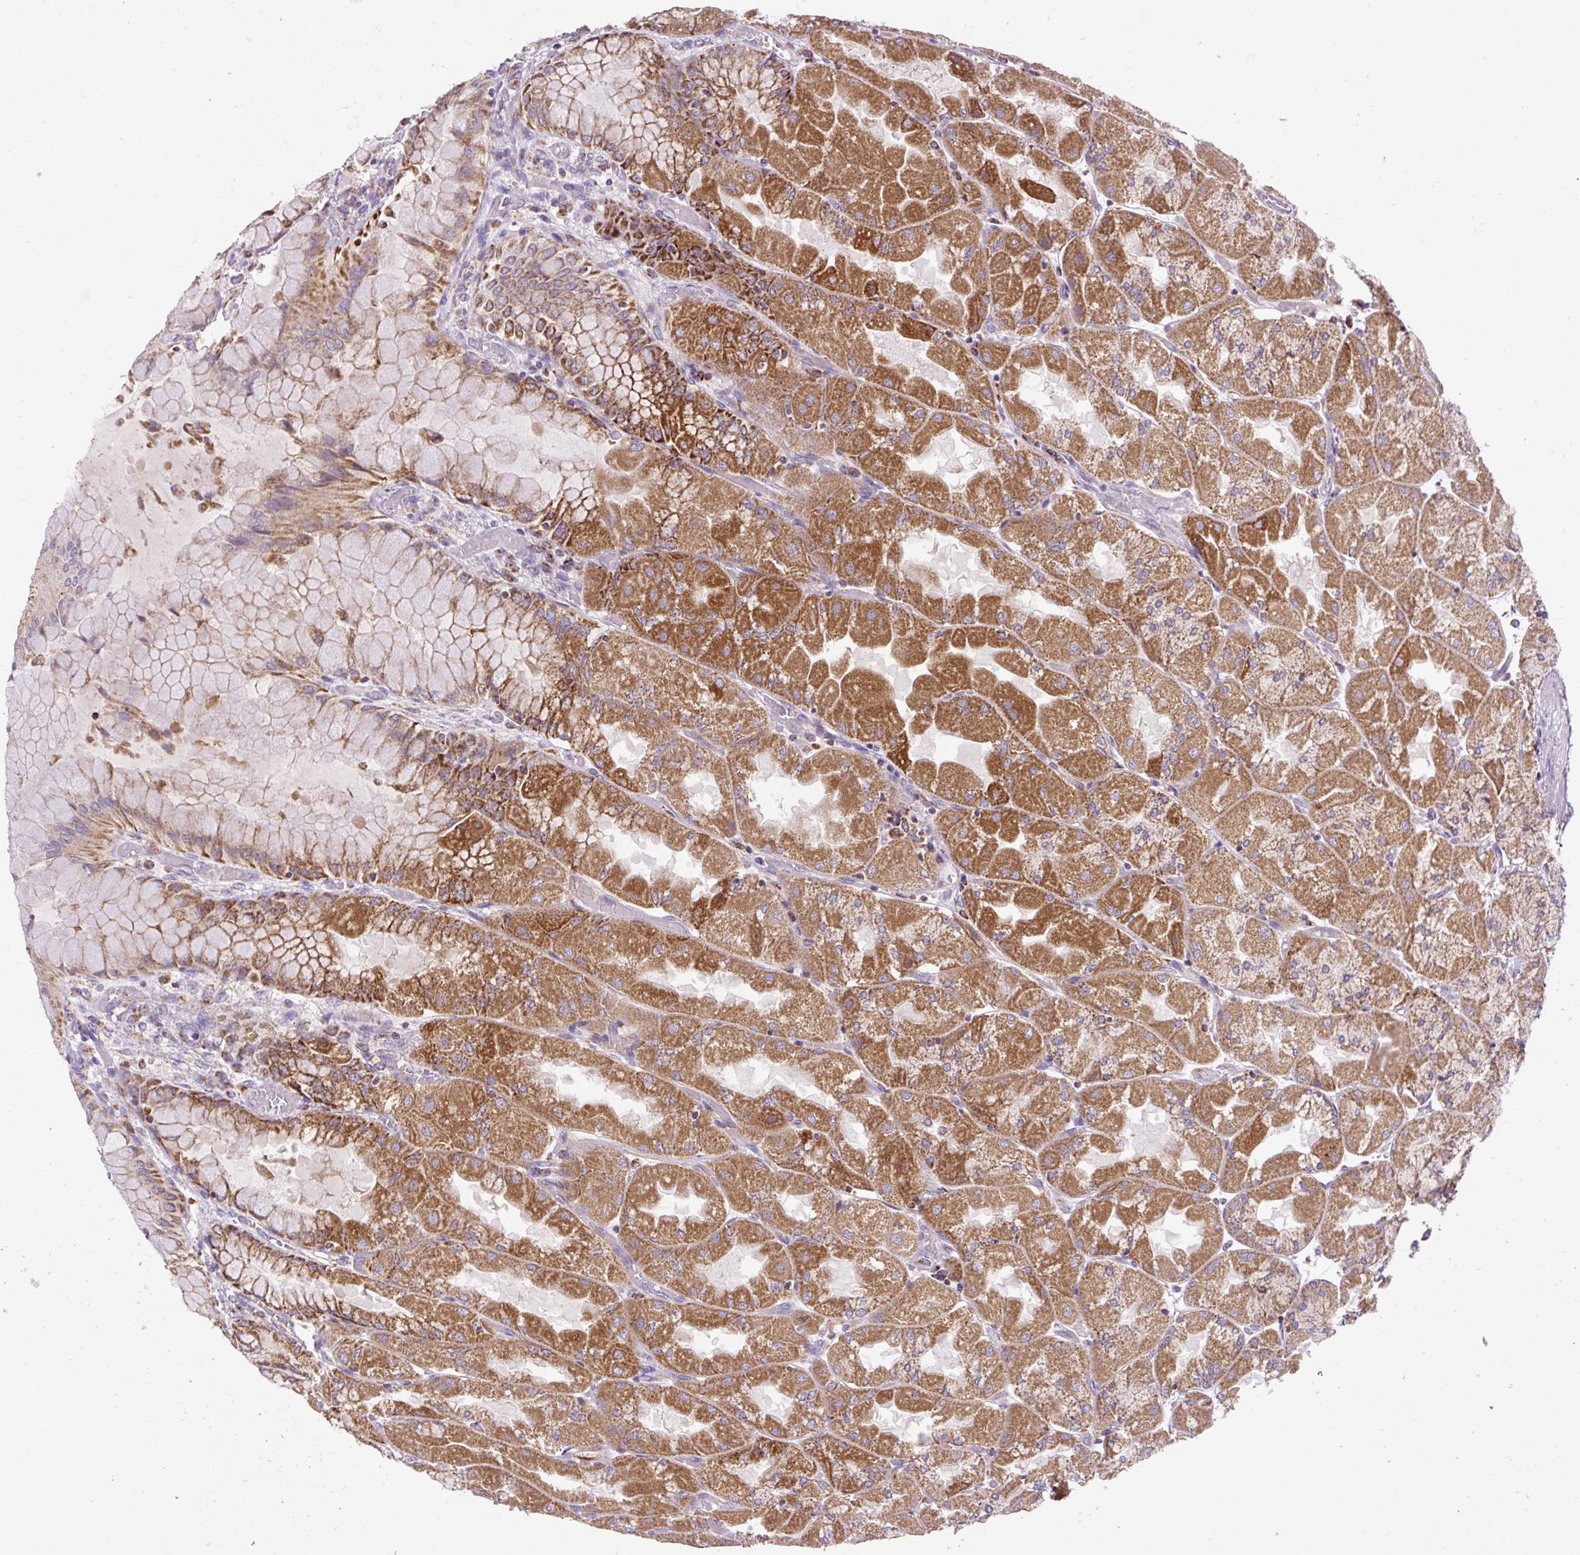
{"staining": {"intensity": "strong", "quantity": ">75%", "location": "cytoplasmic/membranous"}, "tissue": "stomach", "cell_type": "Glandular cells", "image_type": "normal", "snomed": [{"axis": "morphology", "description": "Normal tissue, NOS"}, {"axis": "topography", "description": "Stomach"}], "caption": "A photomicrograph showing strong cytoplasmic/membranous staining in about >75% of glandular cells in benign stomach, as visualized by brown immunohistochemical staining.", "gene": "TOMM40", "patient": {"sex": "female", "age": 61}}